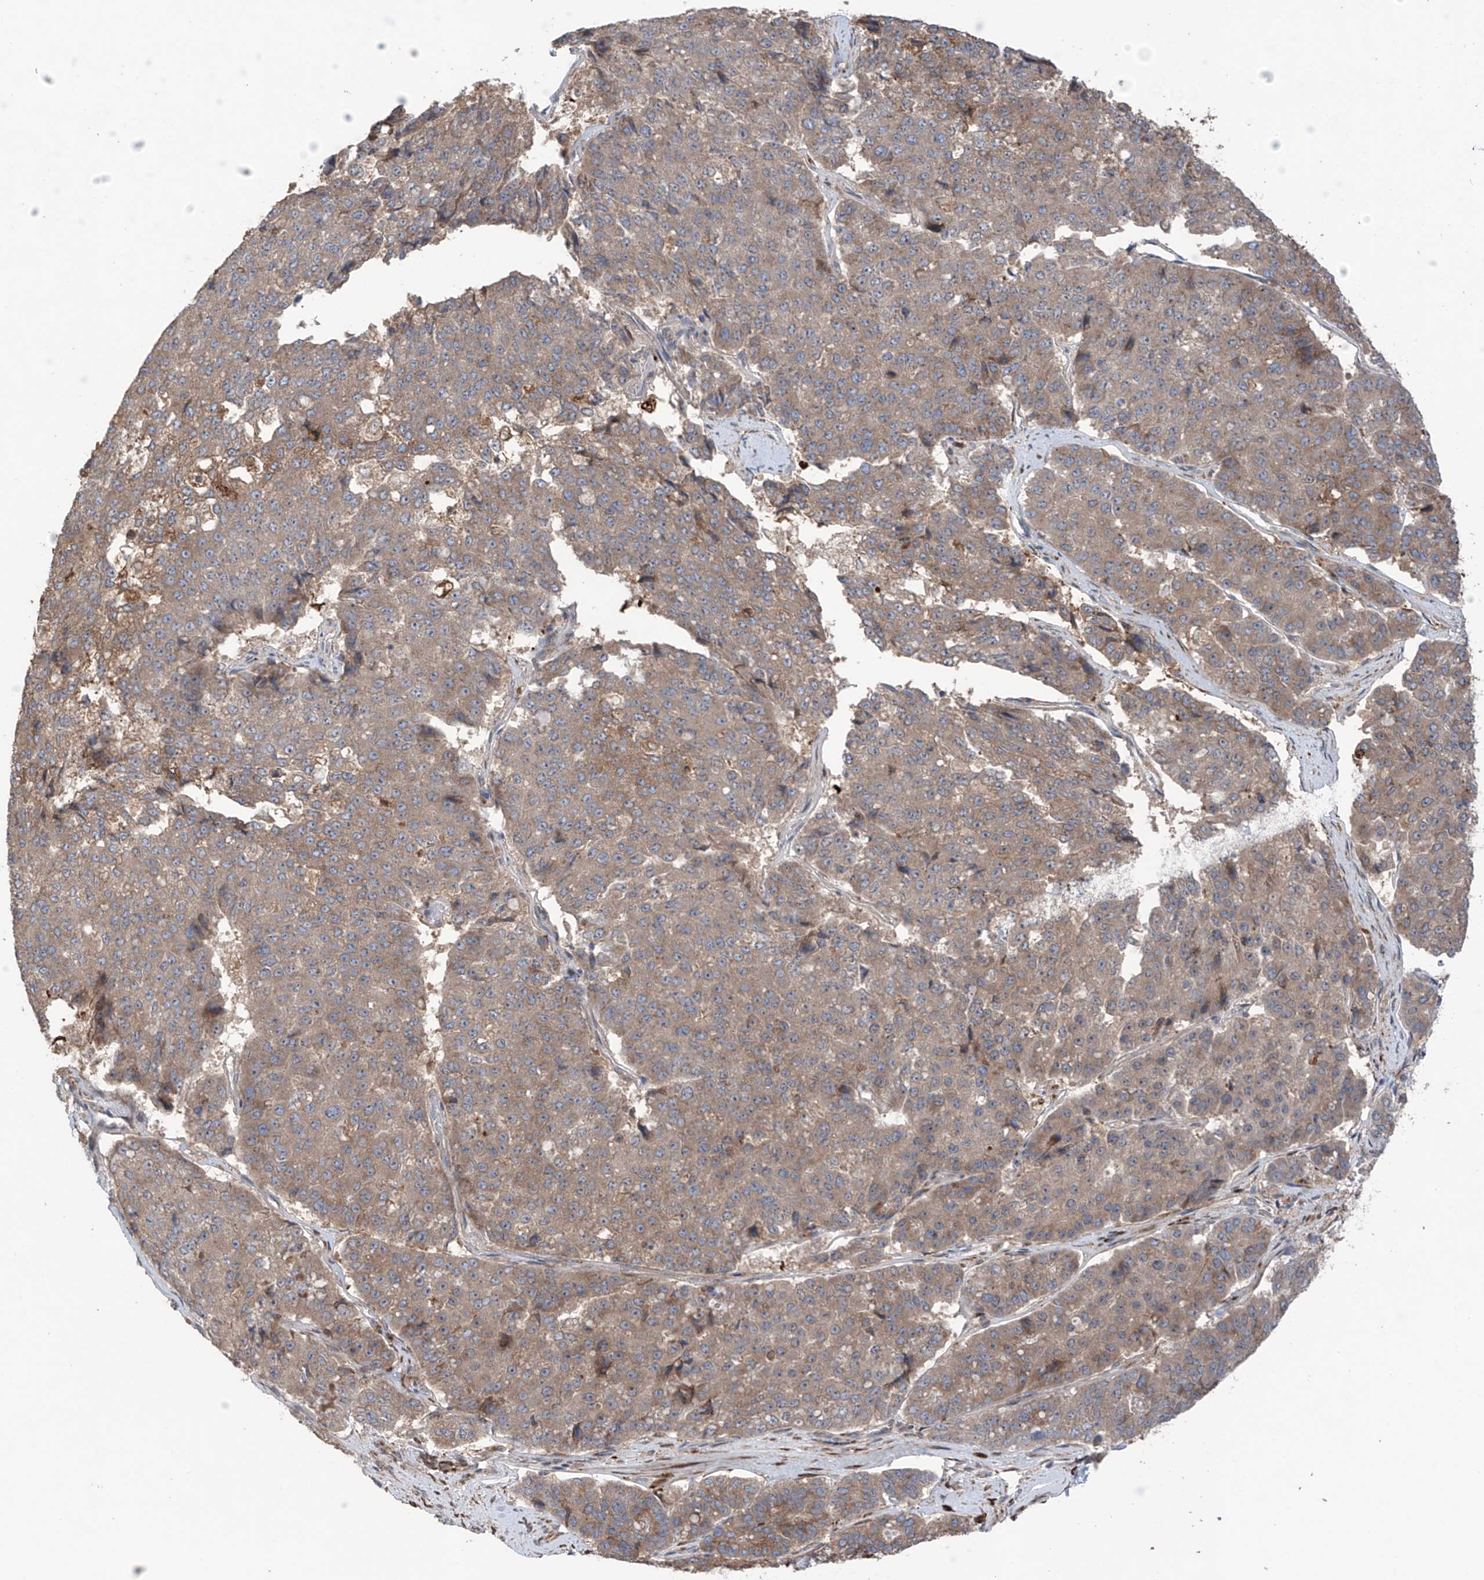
{"staining": {"intensity": "moderate", "quantity": ">75%", "location": "cytoplasmic/membranous"}, "tissue": "pancreatic cancer", "cell_type": "Tumor cells", "image_type": "cancer", "snomed": [{"axis": "morphology", "description": "Adenocarcinoma, NOS"}, {"axis": "topography", "description": "Pancreas"}], "caption": "Human pancreatic adenocarcinoma stained for a protein (brown) displays moderate cytoplasmic/membranous positive expression in approximately >75% of tumor cells.", "gene": "SAMD3", "patient": {"sex": "male", "age": 50}}